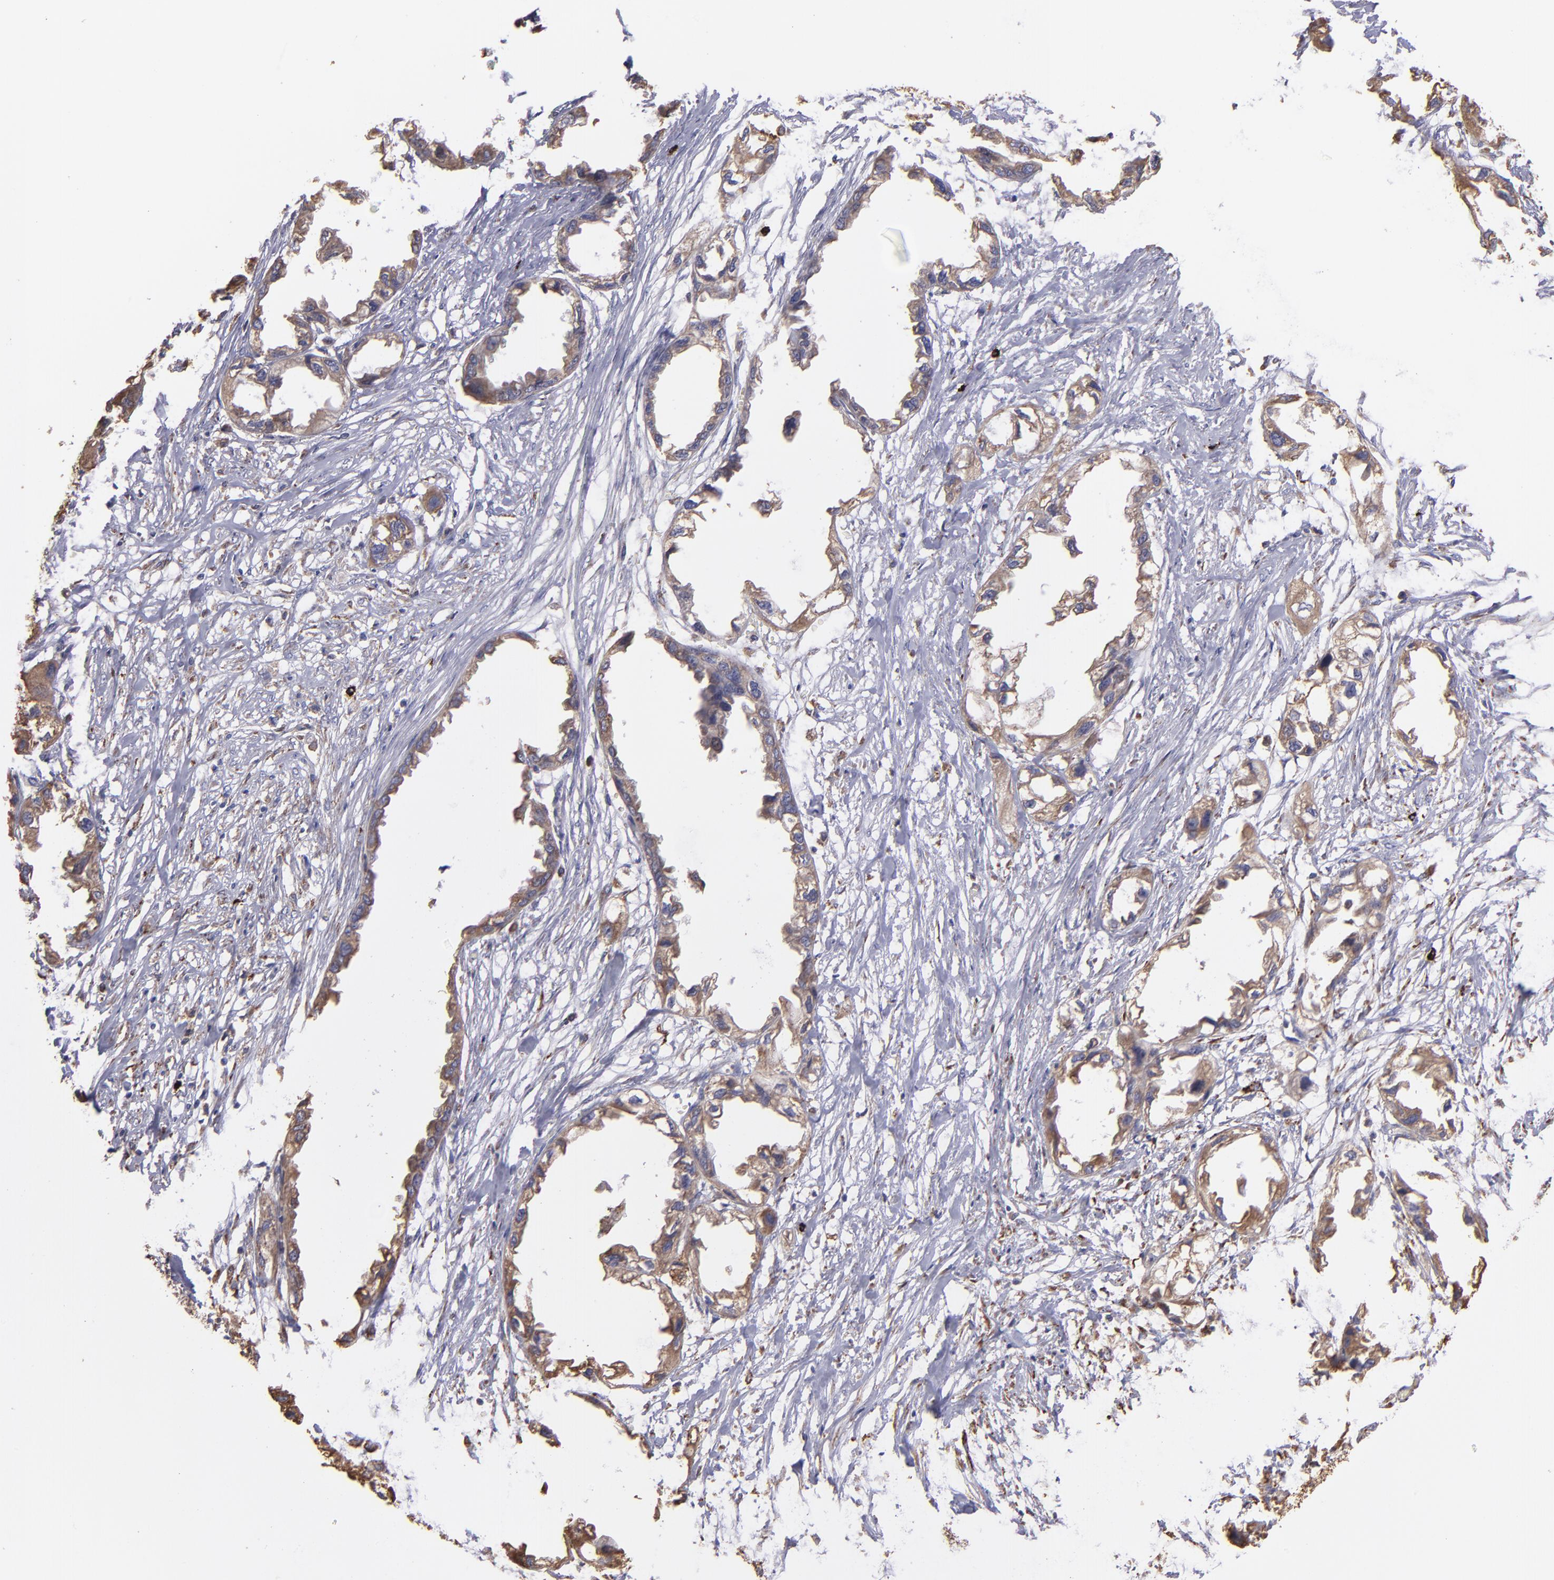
{"staining": {"intensity": "moderate", "quantity": ">75%", "location": "cytoplasmic/membranous"}, "tissue": "endometrial cancer", "cell_type": "Tumor cells", "image_type": "cancer", "snomed": [{"axis": "morphology", "description": "Adenocarcinoma, NOS"}, {"axis": "topography", "description": "Endometrium"}], "caption": "Adenocarcinoma (endometrial) stained for a protein (brown) reveals moderate cytoplasmic/membranous positive staining in approximately >75% of tumor cells.", "gene": "MAOB", "patient": {"sex": "female", "age": 67}}